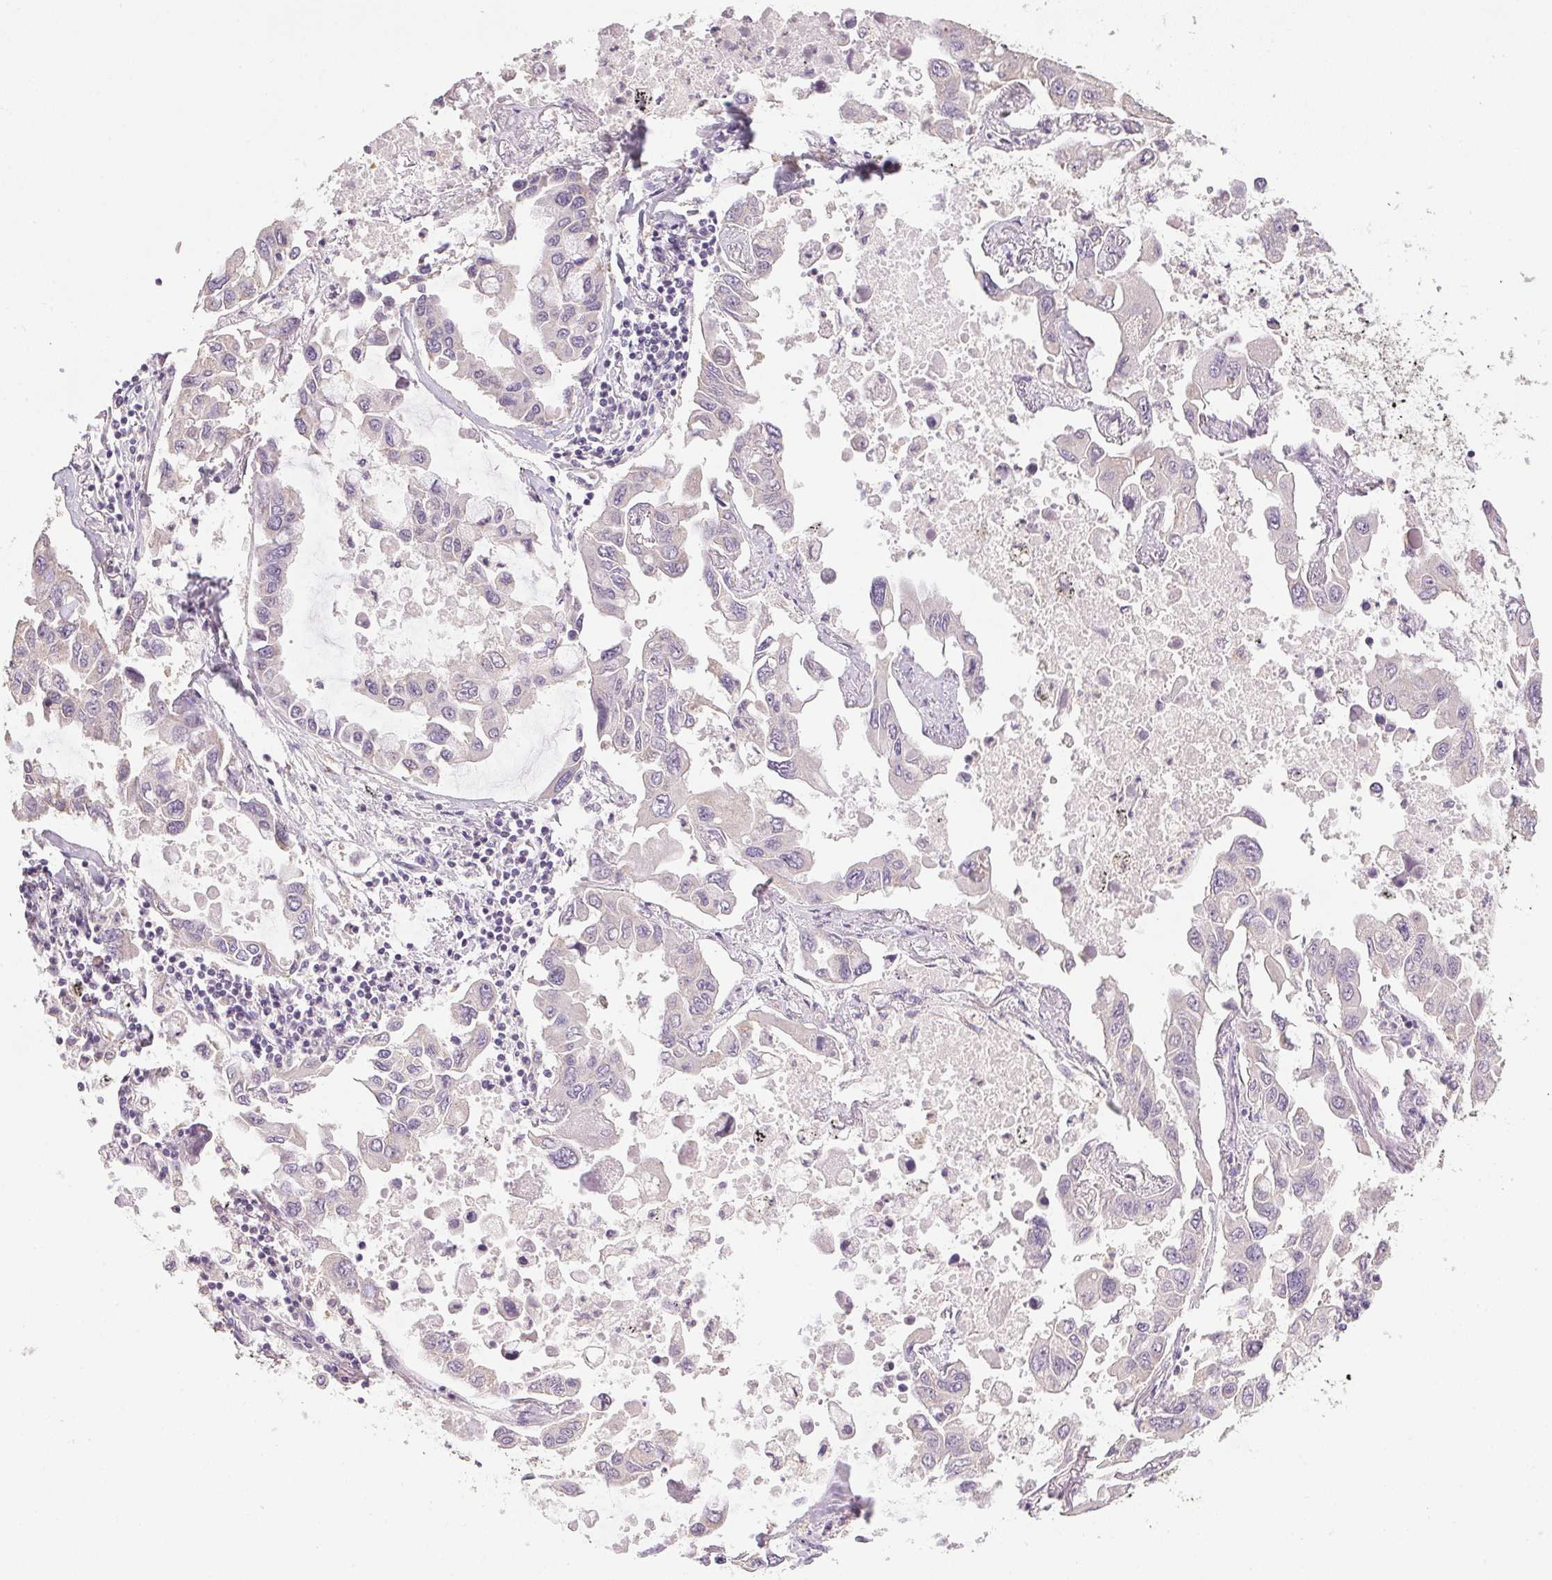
{"staining": {"intensity": "negative", "quantity": "none", "location": "none"}, "tissue": "lung cancer", "cell_type": "Tumor cells", "image_type": "cancer", "snomed": [{"axis": "morphology", "description": "Adenocarcinoma, NOS"}, {"axis": "topography", "description": "Lung"}], "caption": "Protein analysis of lung cancer (adenocarcinoma) displays no significant positivity in tumor cells.", "gene": "SPACA9", "patient": {"sex": "male", "age": 64}}